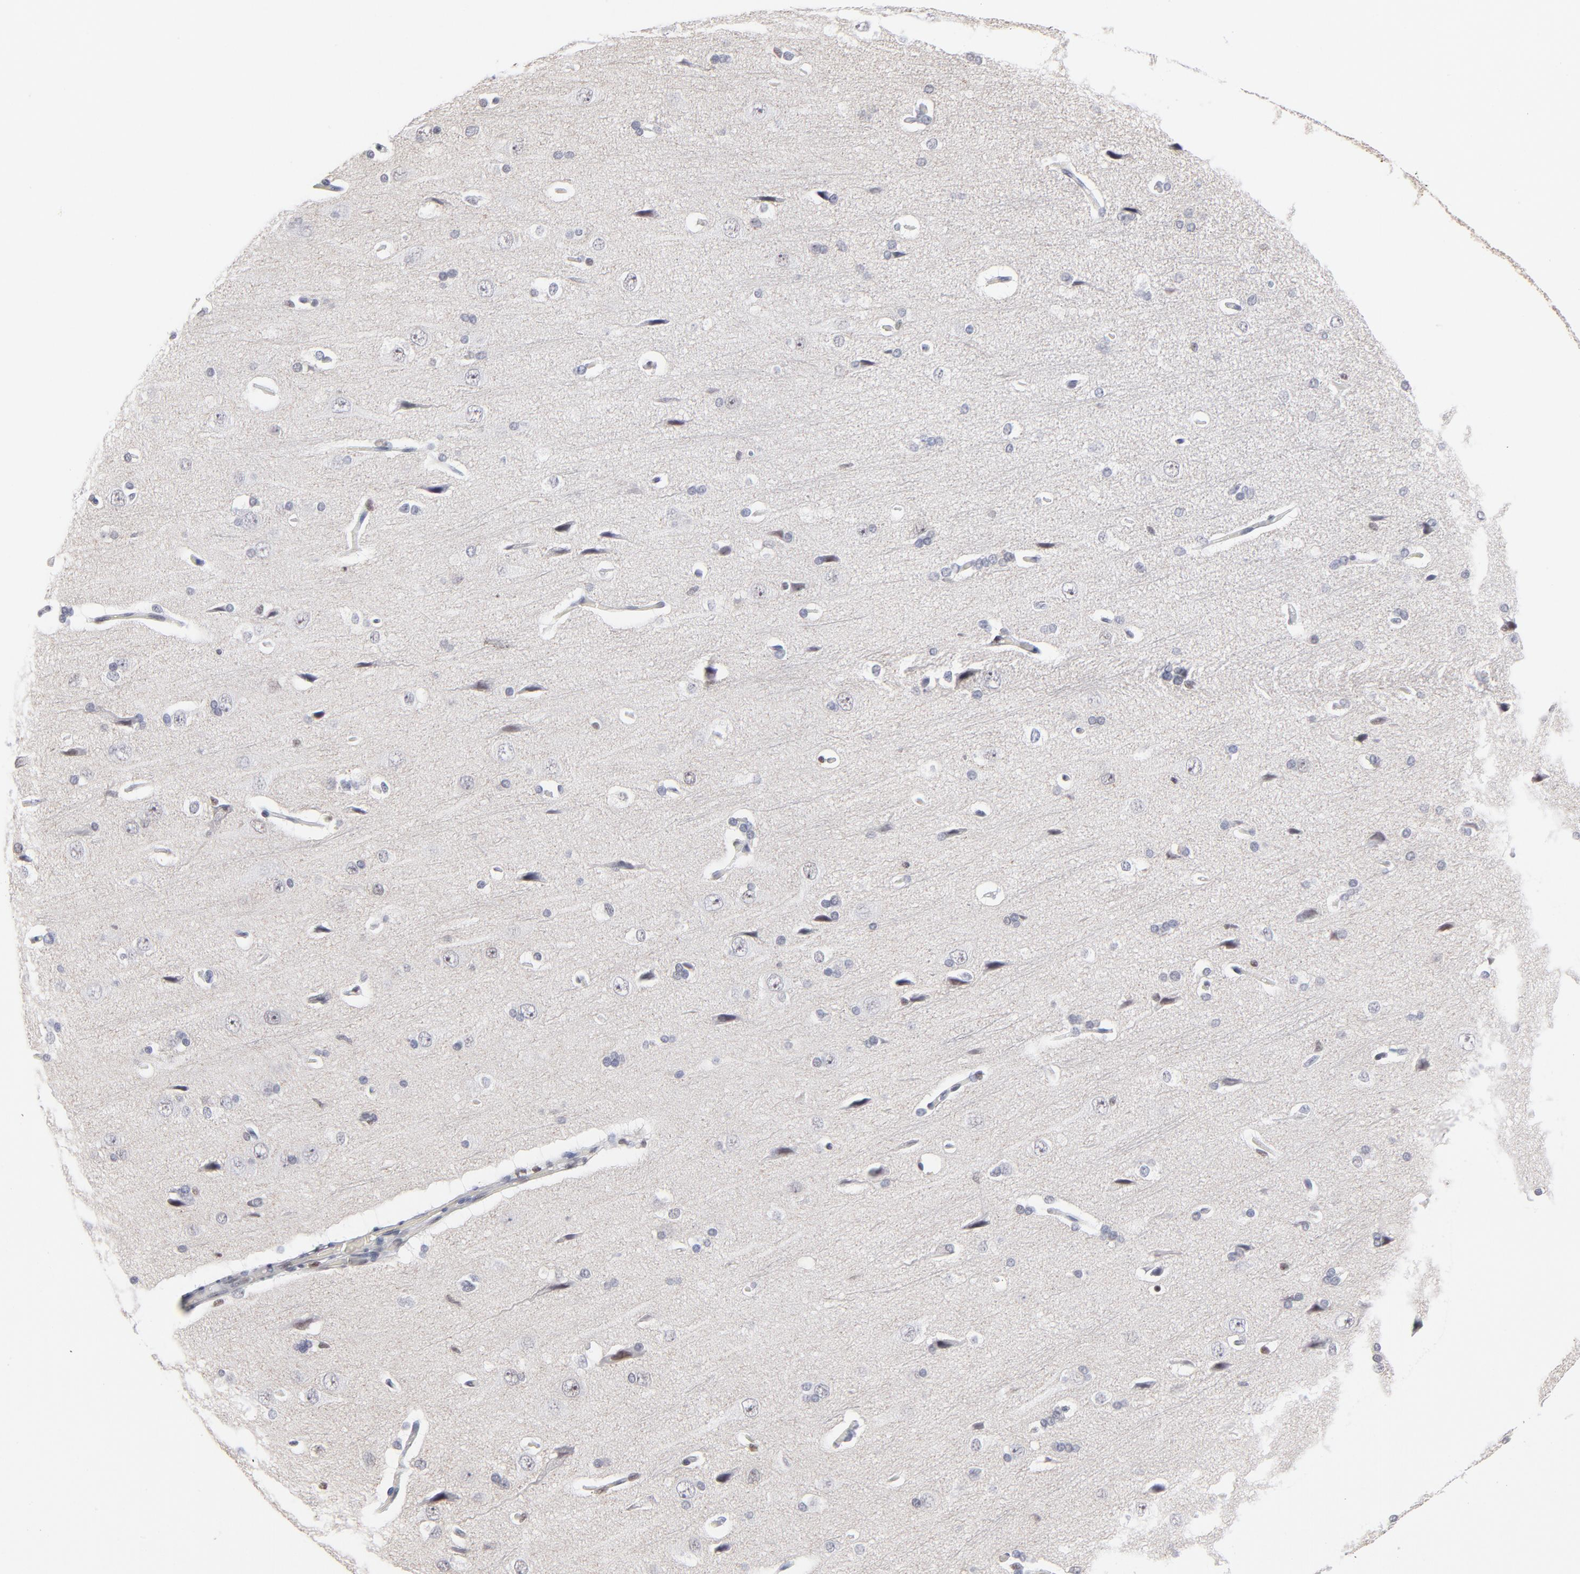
{"staining": {"intensity": "negative", "quantity": "none", "location": "none"}, "tissue": "cerebral cortex", "cell_type": "Endothelial cells", "image_type": "normal", "snomed": [{"axis": "morphology", "description": "Normal tissue, NOS"}, {"axis": "topography", "description": "Cerebral cortex"}], "caption": "Immunohistochemistry (IHC) image of benign human cerebral cortex stained for a protein (brown), which shows no staining in endothelial cells.", "gene": "MAX", "patient": {"sex": "male", "age": 62}}